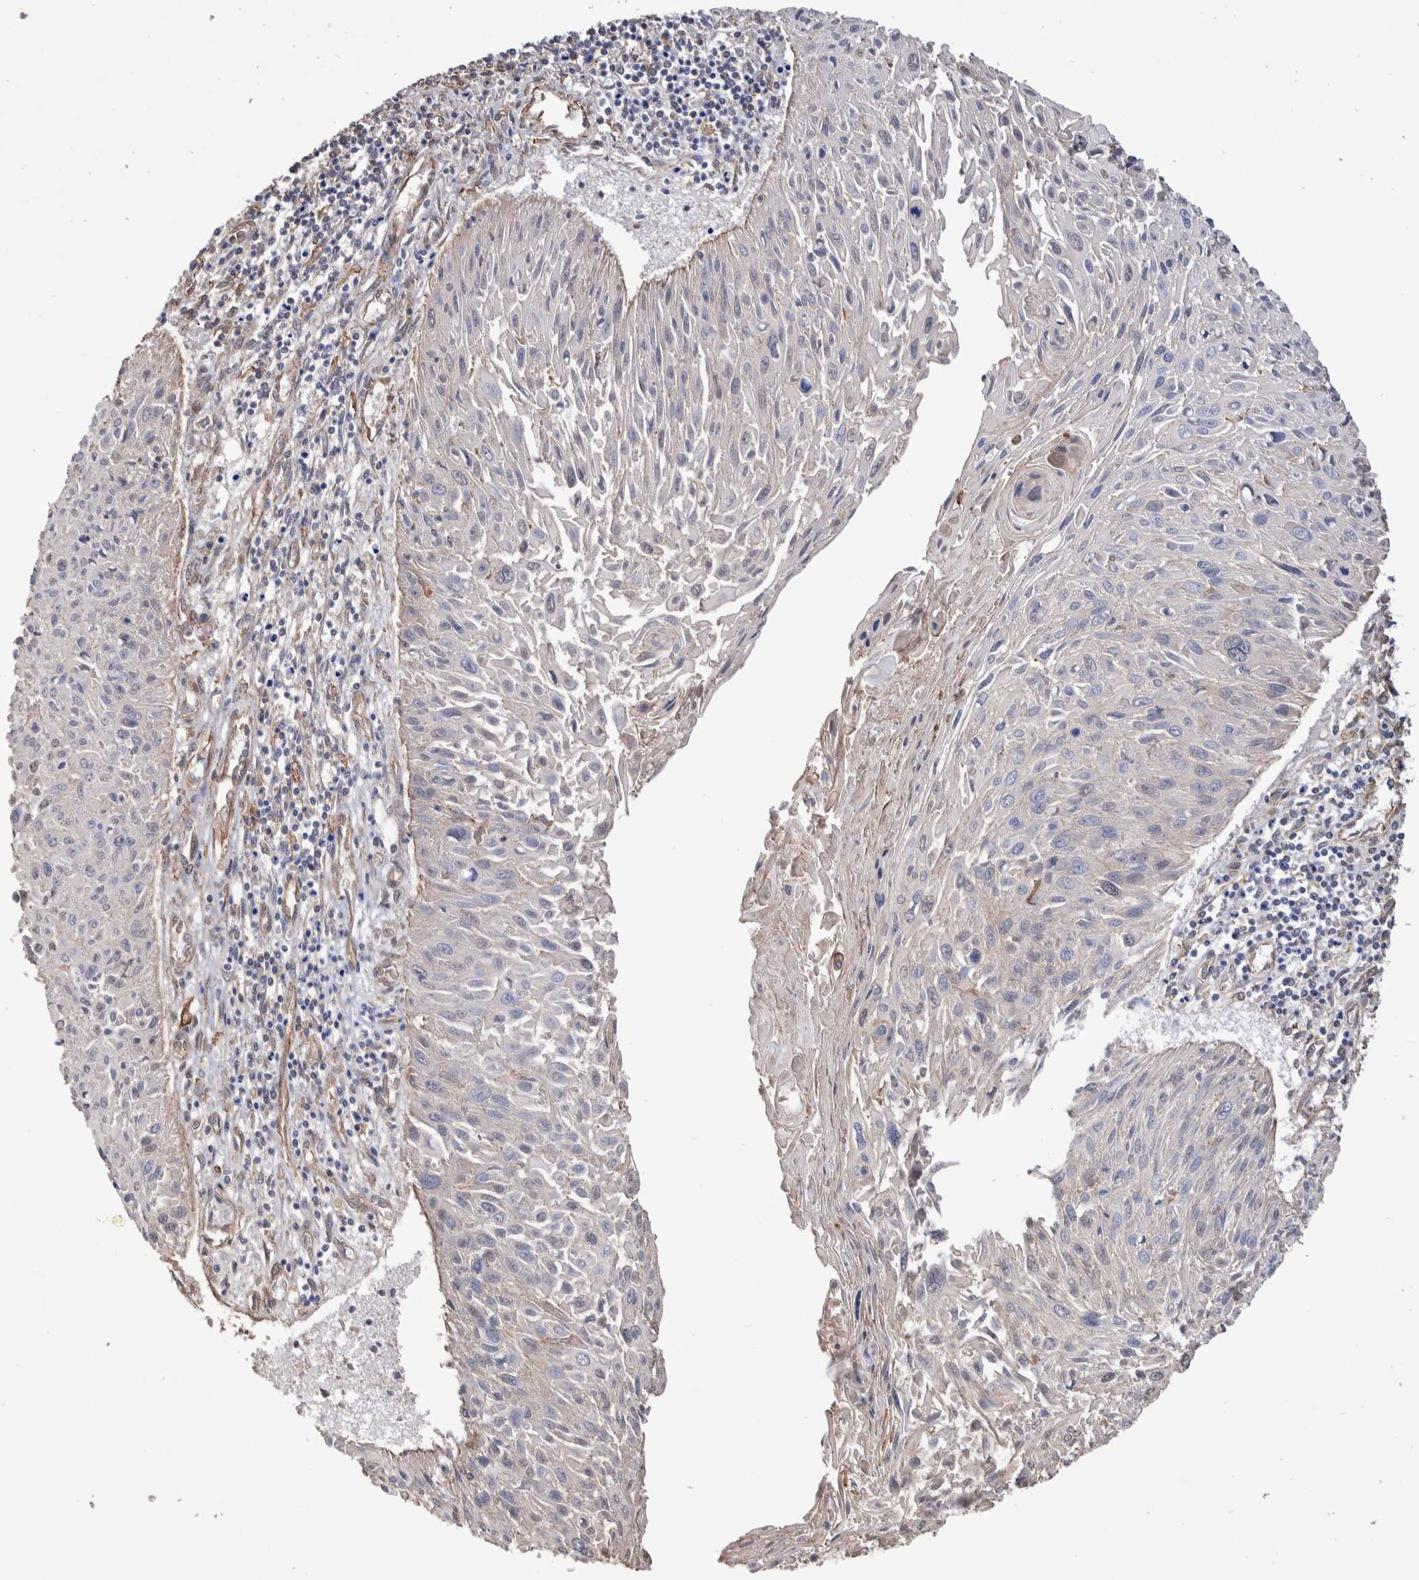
{"staining": {"intensity": "negative", "quantity": "none", "location": "none"}, "tissue": "cervical cancer", "cell_type": "Tumor cells", "image_type": "cancer", "snomed": [{"axis": "morphology", "description": "Squamous cell carcinoma, NOS"}, {"axis": "topography", "description": "Cervix"}], "caption": "An image of human cervical cancer (squamous cell carcinoma) is negative for staining in tumor cells.", "gene": "SLC45A4", "patient": {"sex": "female", "age": 51}}